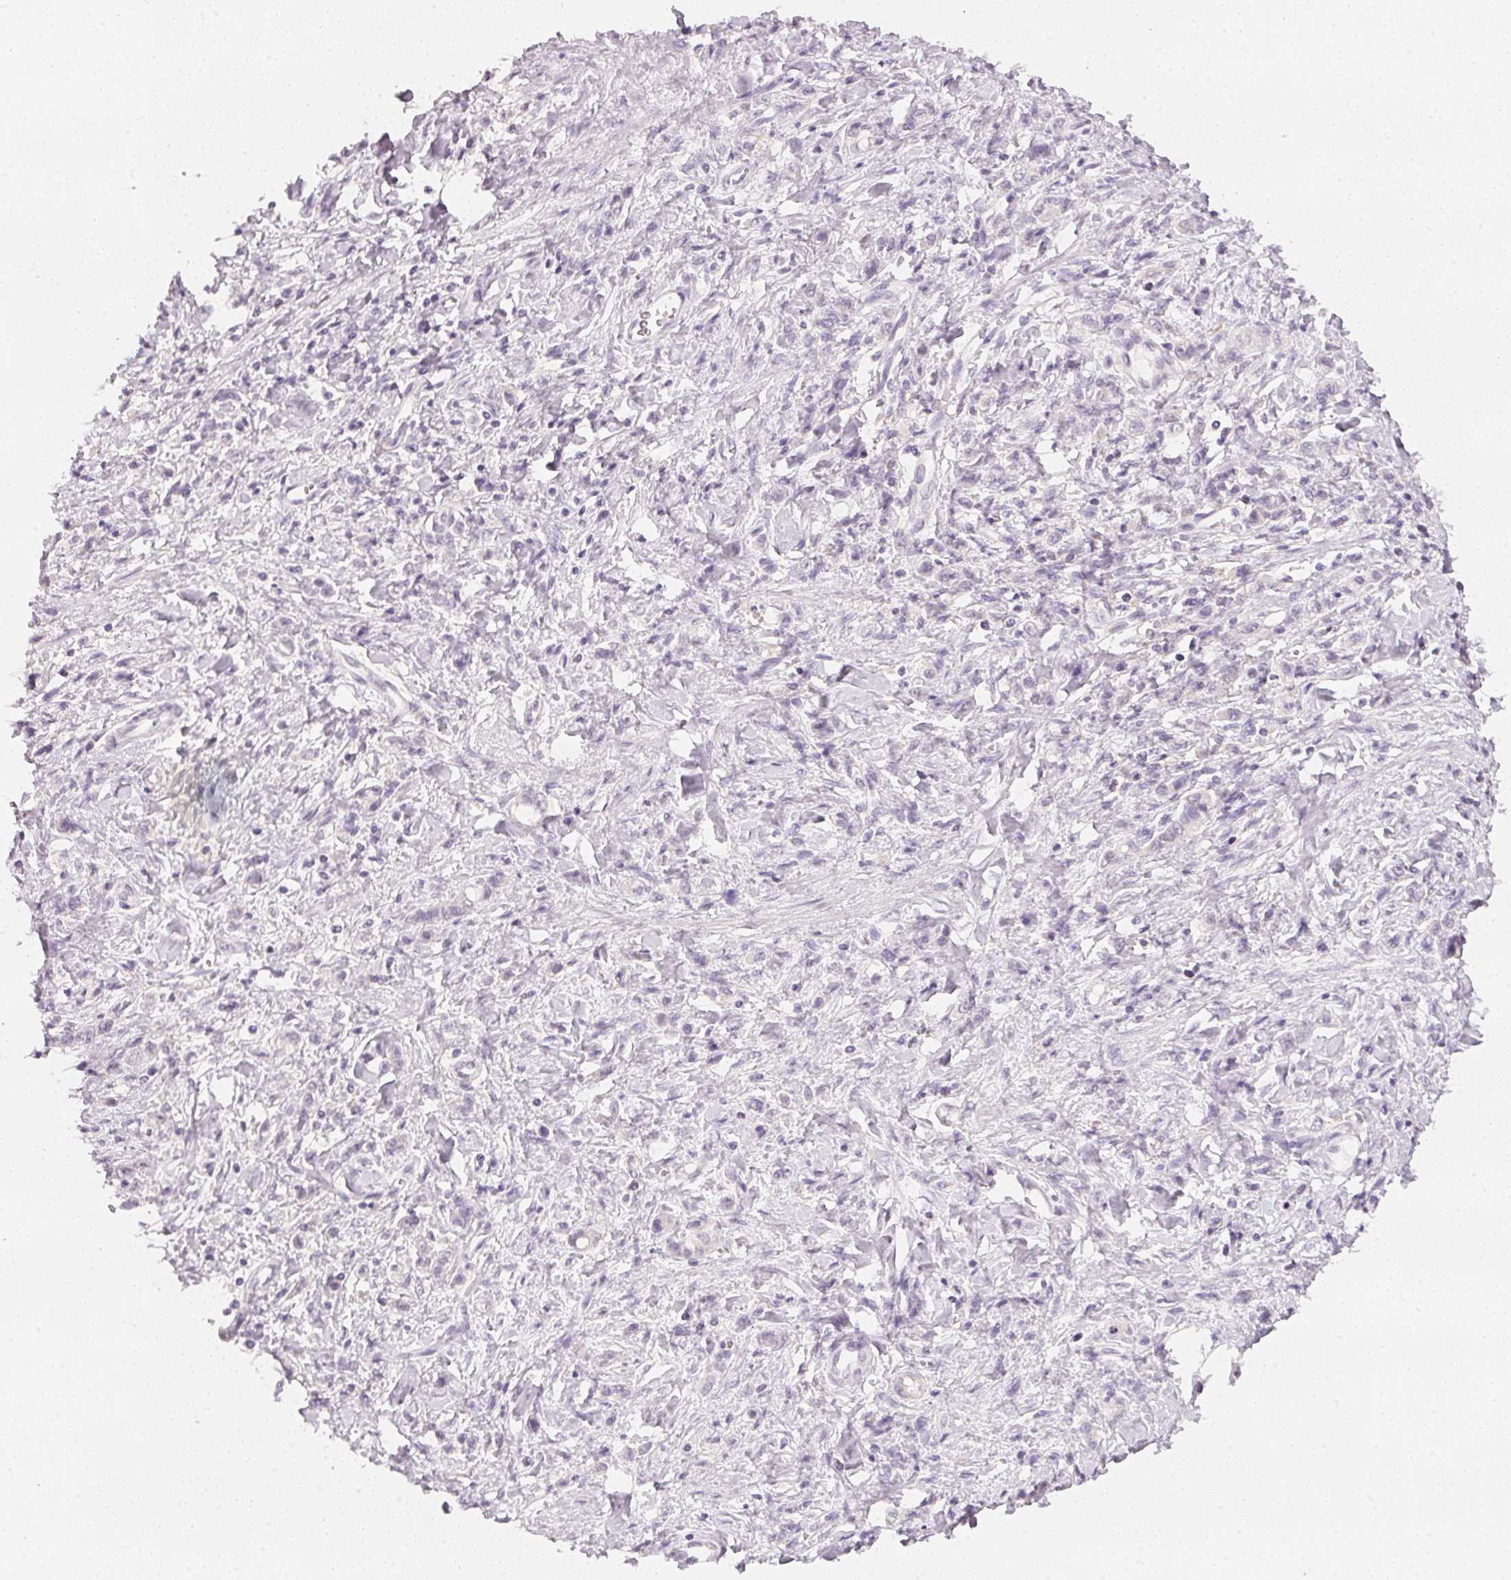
{"staining": {"intensity": "negative", "quantity": "none", "location": "none"}, "tissue": "stomach cancer", "cell_type": "Tumor cells", "image_type": "cancer", "snomed": [{"axis": "morphology", "description": "Adenocarcinoma, NOS"}, {"axis": "topography", "description": "Stomach"}], "caption": "Tumor cells are negative for protein expression in human adenocarcinoma (stomach).", "gene": "CFAP276", "patient": {"sex": "male", "age": 77}}